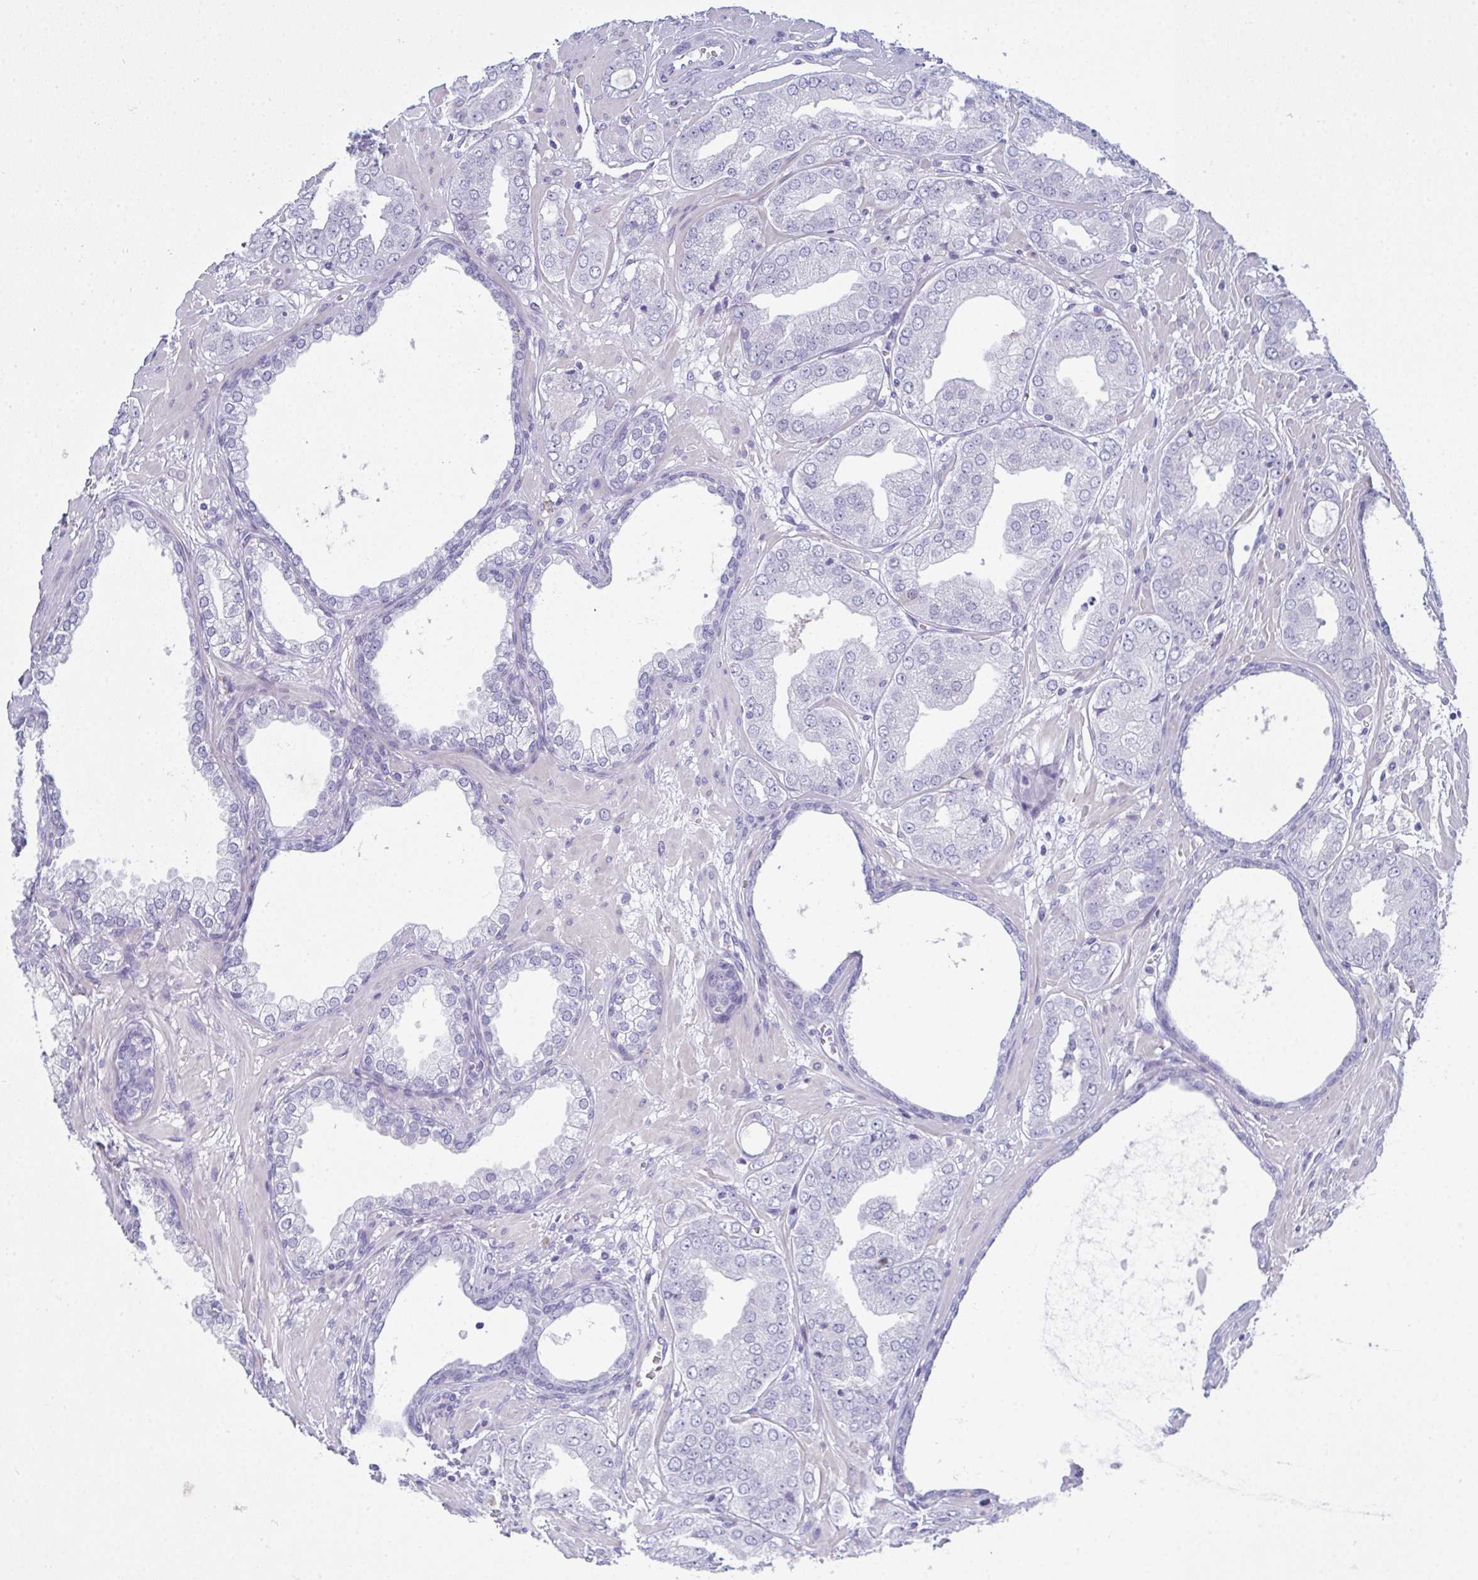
{"staining": {"intensity": "negative", "quantity": "none", "location": "none"}, "tissue": "prostate cancer", "cell_type": "Tumor cells", "image_type": "cancer", "snomed": [{"axis": "morphology", "description": "Adenocarcinoma, Low grade"}, {"axis": "topography", "description": "Prostate"}], "caption": "This is an IHC histopathology image of prostate adenocarcinoma (low-grade). There is no expression in tumor cells.", "gene": "SLC36A2", "patient": {"sex": "male", "age": 60}}